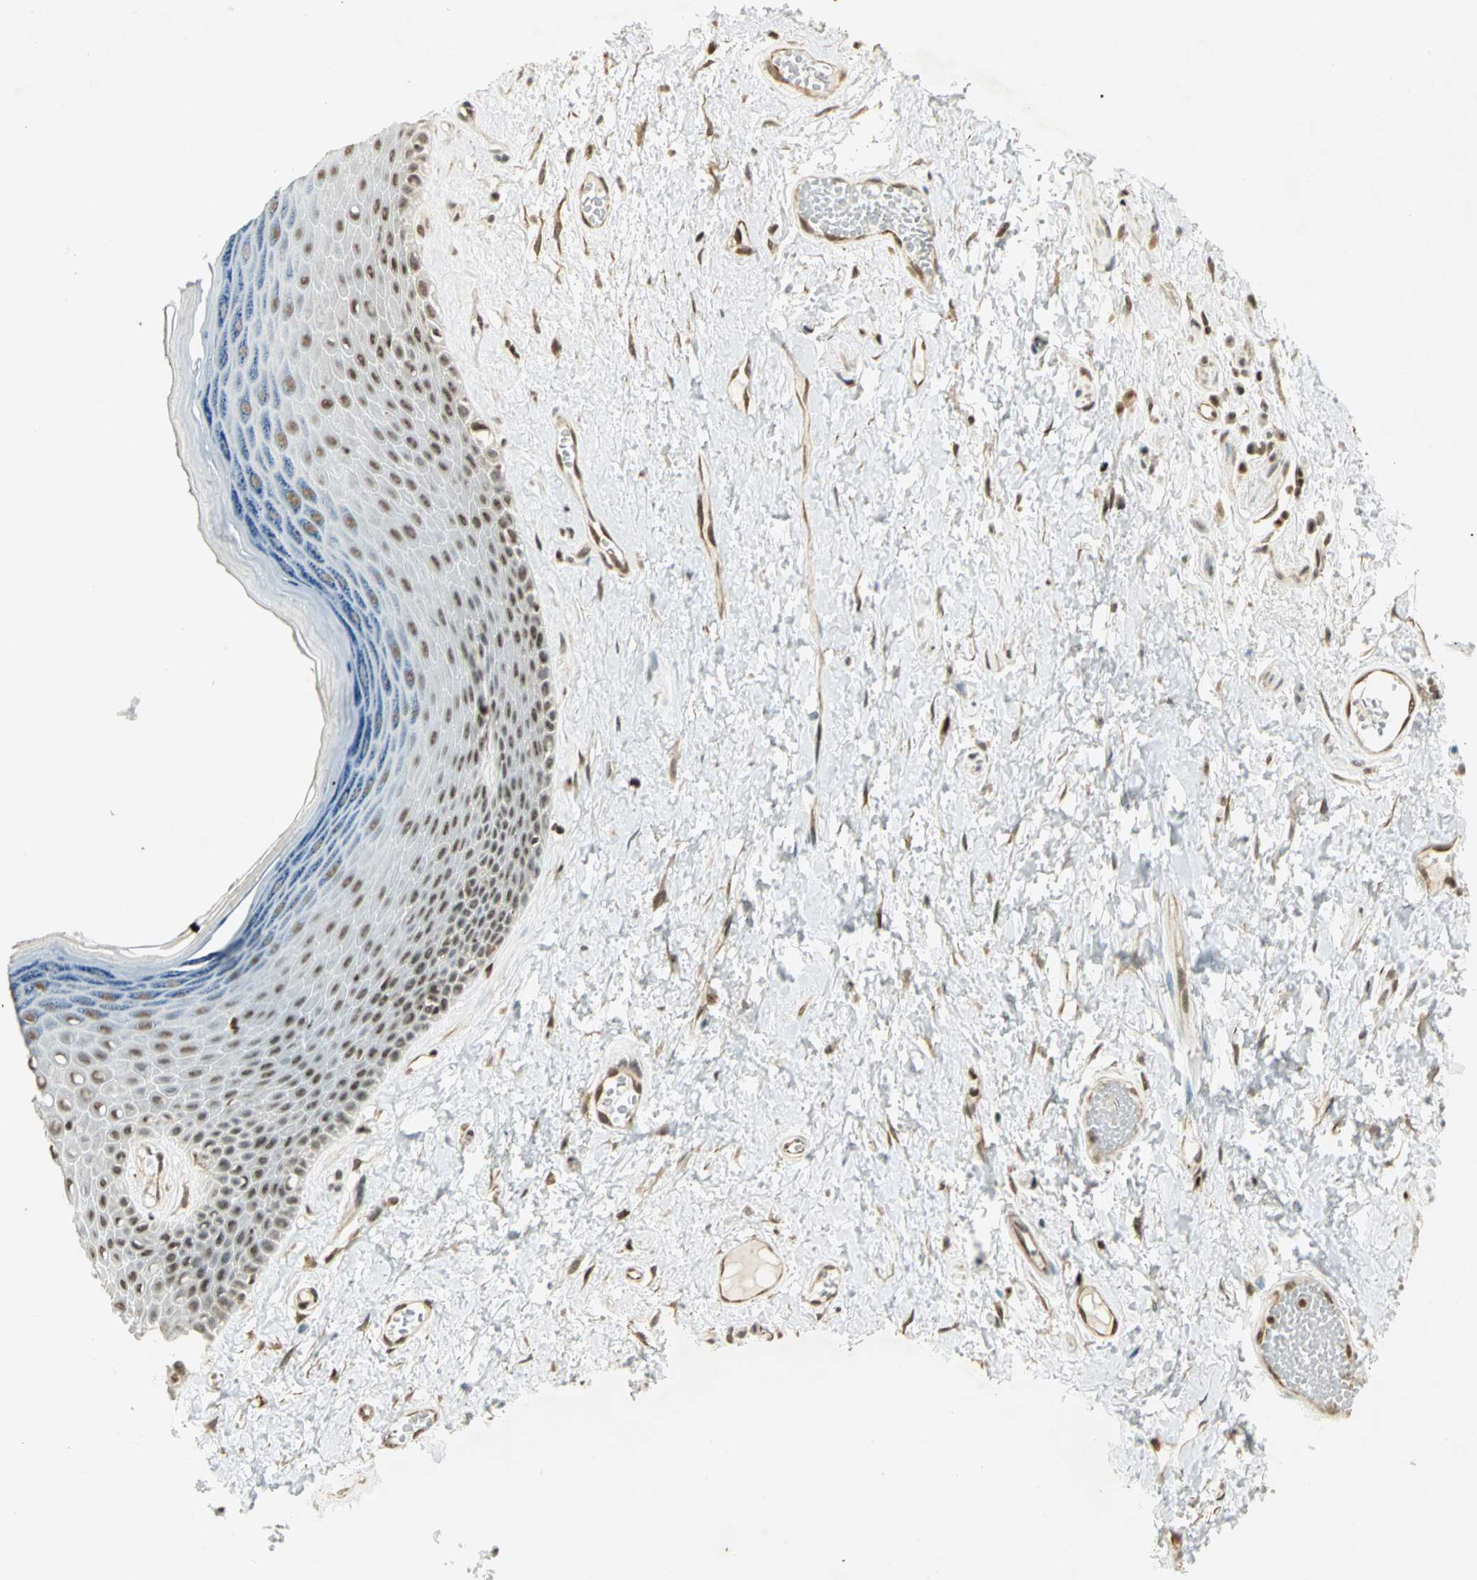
{"staining": {"intensity": "moderate", "quantity": ">75%", "location": "nuclear"}, "tissue": "skin", "cell_type": "Epidermal cells", "image_type": "normal", "snomed": [{"axis": "morphology", "description": "Normal tissue, NOS"}, {"axis": "morphology", "description": "Inflammation, NOS"}, {"axis": "topography", "description": "Vulva"}], "caption": "A high-resolution micrograph shows immunohistochemistry staining of unremarkable skin, which shows moderate nuclear expression in about >75% of epidermal cells.", "gene": "ELF1", "patient": {"sex": "female", "age": 84}}